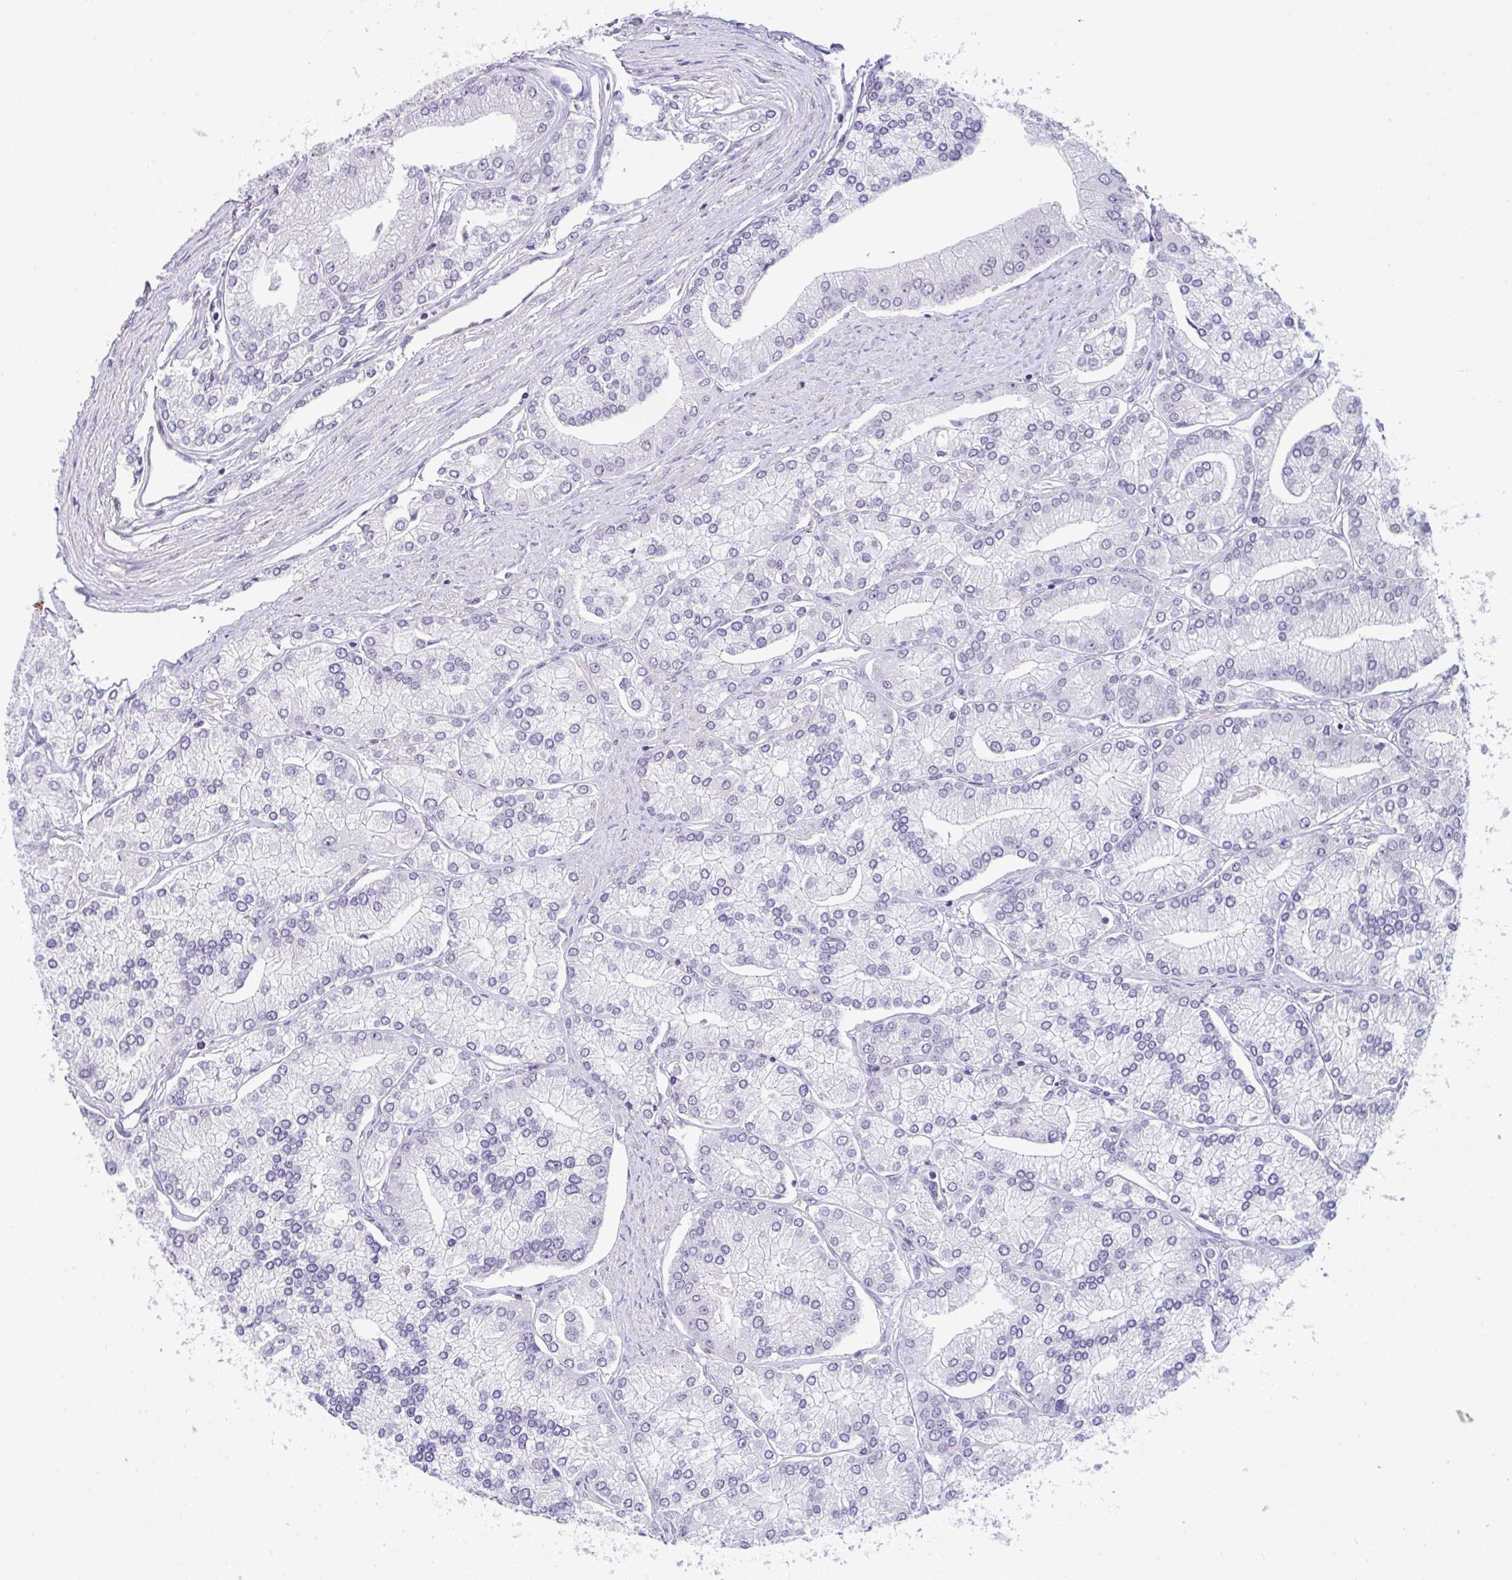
{"staining": {"intensity": "negative", "quantity": "none", "location": "none"}, "tissue": "prostate cancer", "cell_type": "Tumor cells", "image_type": "cancer", "snomed": [{"axis": "morphology", "description": "Adenocarcinoma, High grade"}, {"axis": "topography", "description": "Prostate"}], "caption": "Immunohistochemistry photomicrograph of neoplastic tissue: prostate cancer (high-grade adenocarcinoma) stained with DAB shows no significant protein positivity in tumor cells. (DAB immunohistochemistry (IHC) with hematoxylin counter stain).", "gene": "ATP6V0D2", "patient": {"sex": "male", "age": 61}}